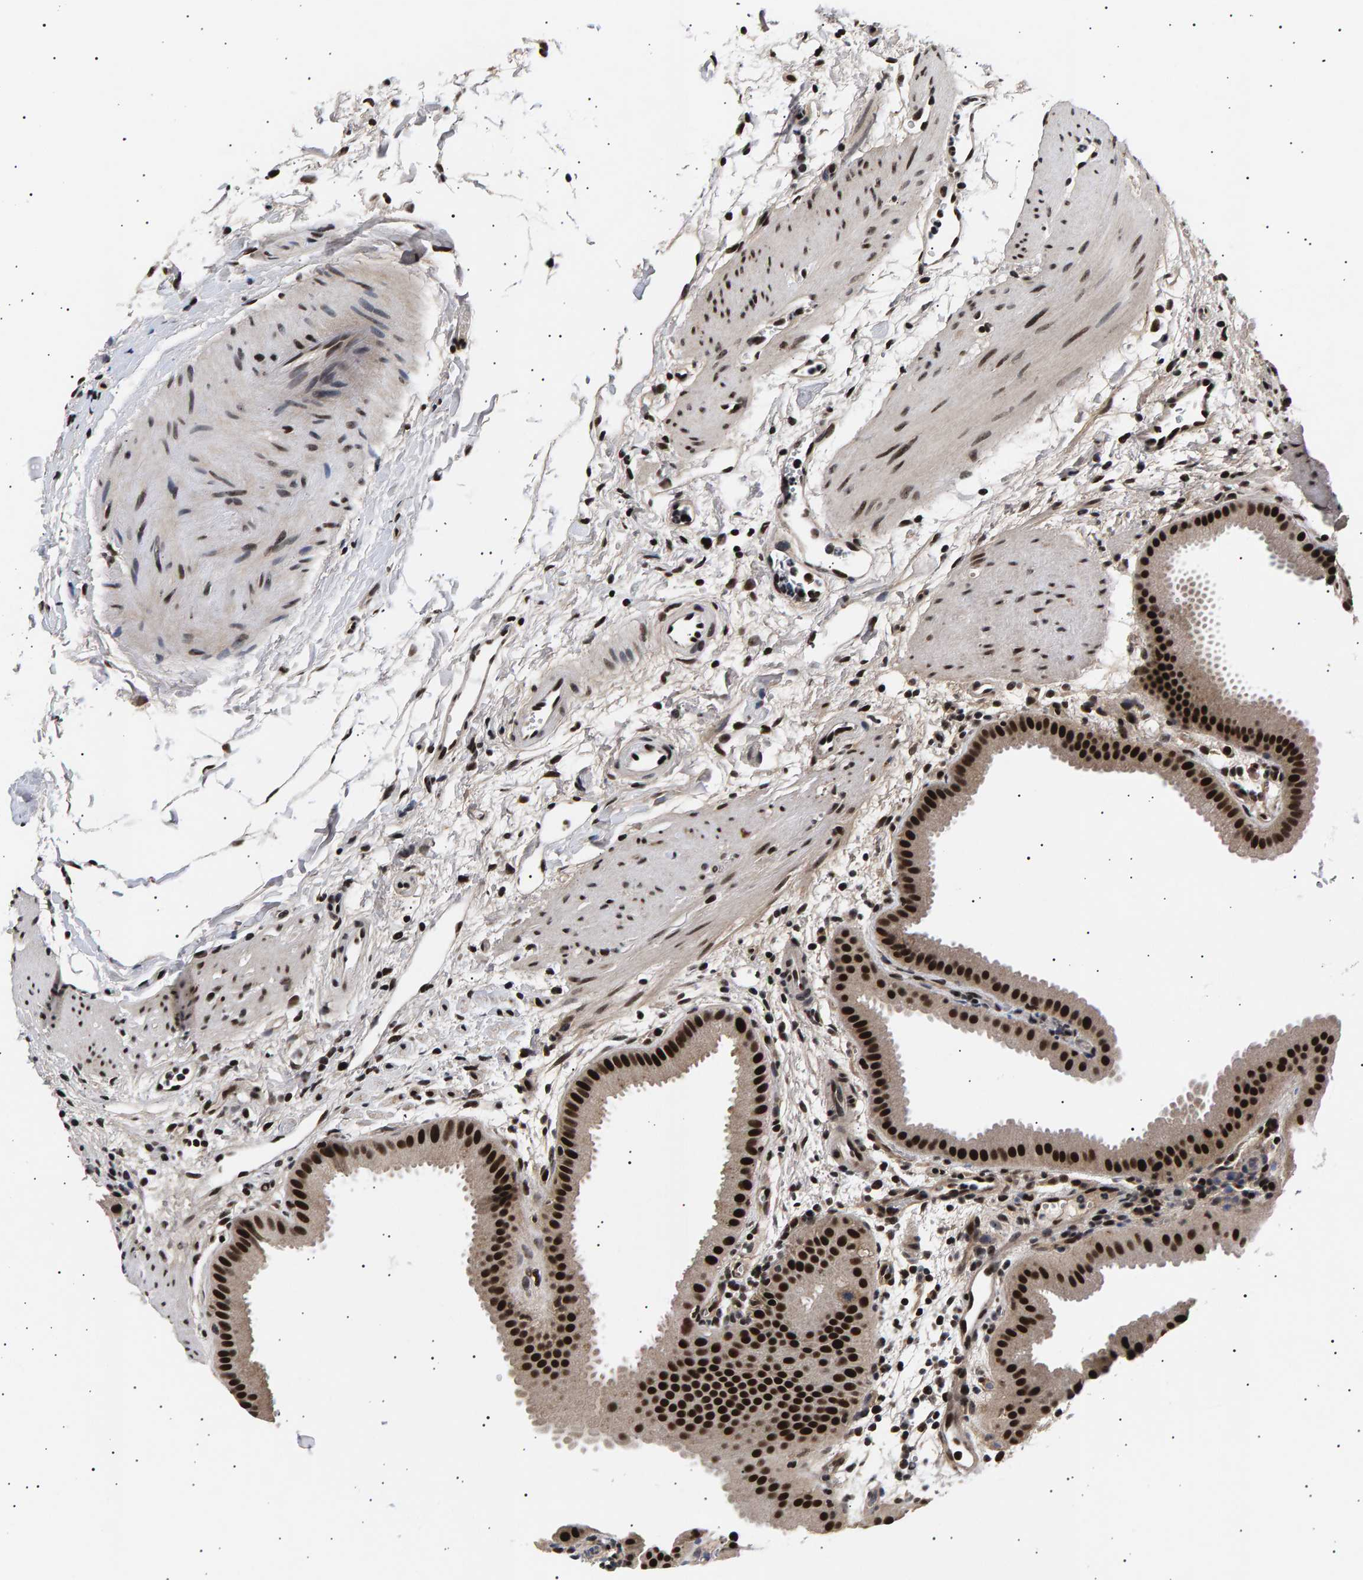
{"staining": {"intensity": "strong", "quantity": ">75%", "location": "nuclear"}, "tissue": "gallbladder", "cell_type": "Glandular cells", "image_type": "normal", "snomed": [{"axis": "morphology", "description": "Normal tissue, NOS"}, {"axis": "topography", "description": "Gallbladder"}], "caption": "Gallbladder stained with a brown dye displays strong nuclear positive staining in approximately >75% of glandular cells.", "gene": "ANKRD40", "patient": {"sex": "female", "age": 64}}